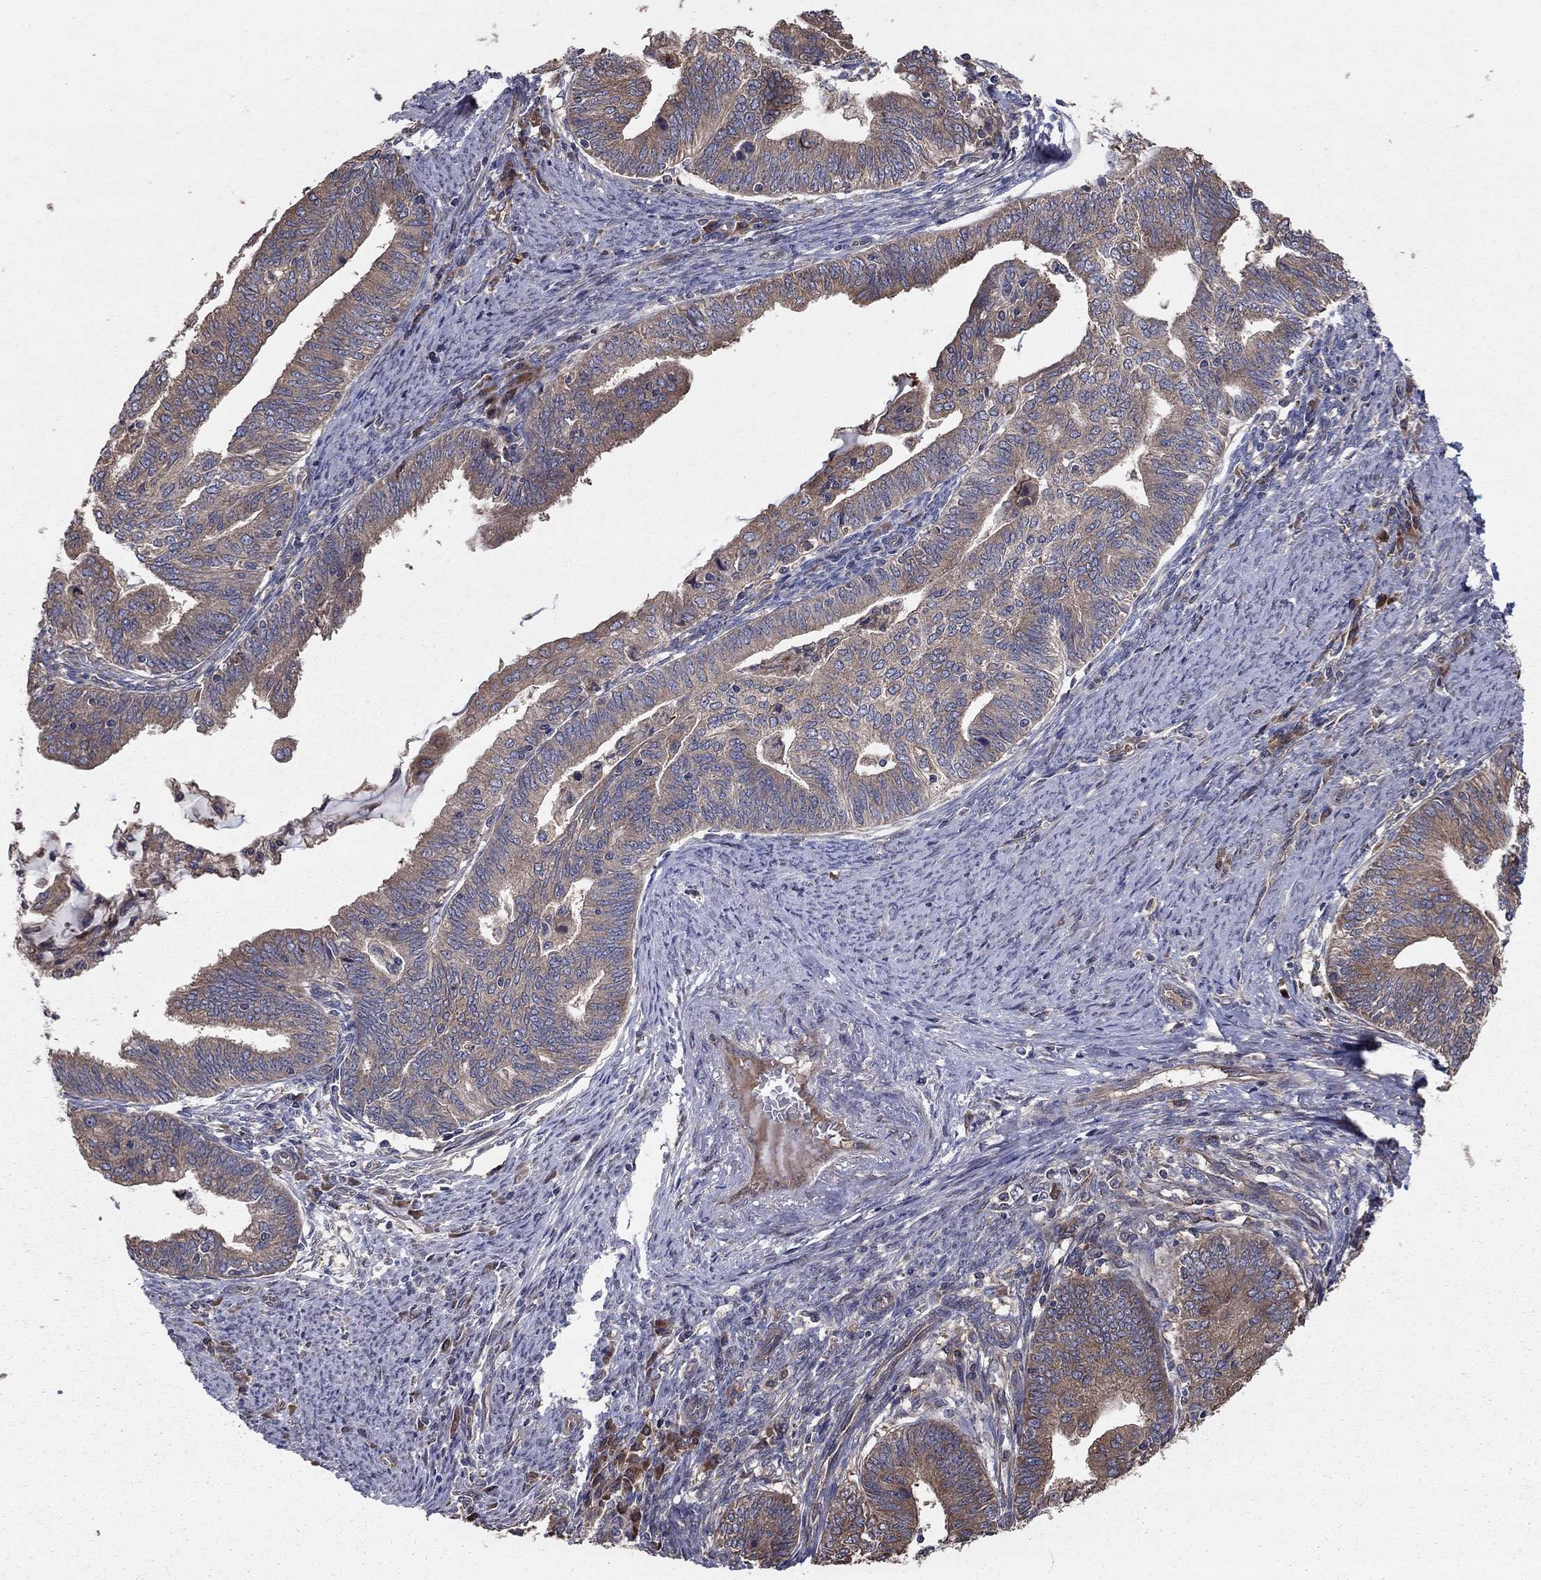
{"staining": {"intensity": "moderate", "quantity": "<25%", "location": "cytoplasmic/membranous"}, "tissue": "endometrial cancer", "cell_type": "Tumor cells", "image_type": "cancer", "snomed": [{"axis": "morphology", "description": "Adenocarcinoma, NOS"}, {"axis": "topography", "description": "Endometrium"}], "caption": "Protein staining shows moderate cytoplasmic/membranous staining in about <25% of tumor cells in adenocarcinoma (endometrial).", "gene": "BABAM2", "patient": {"sex": "female", "age": 82}}